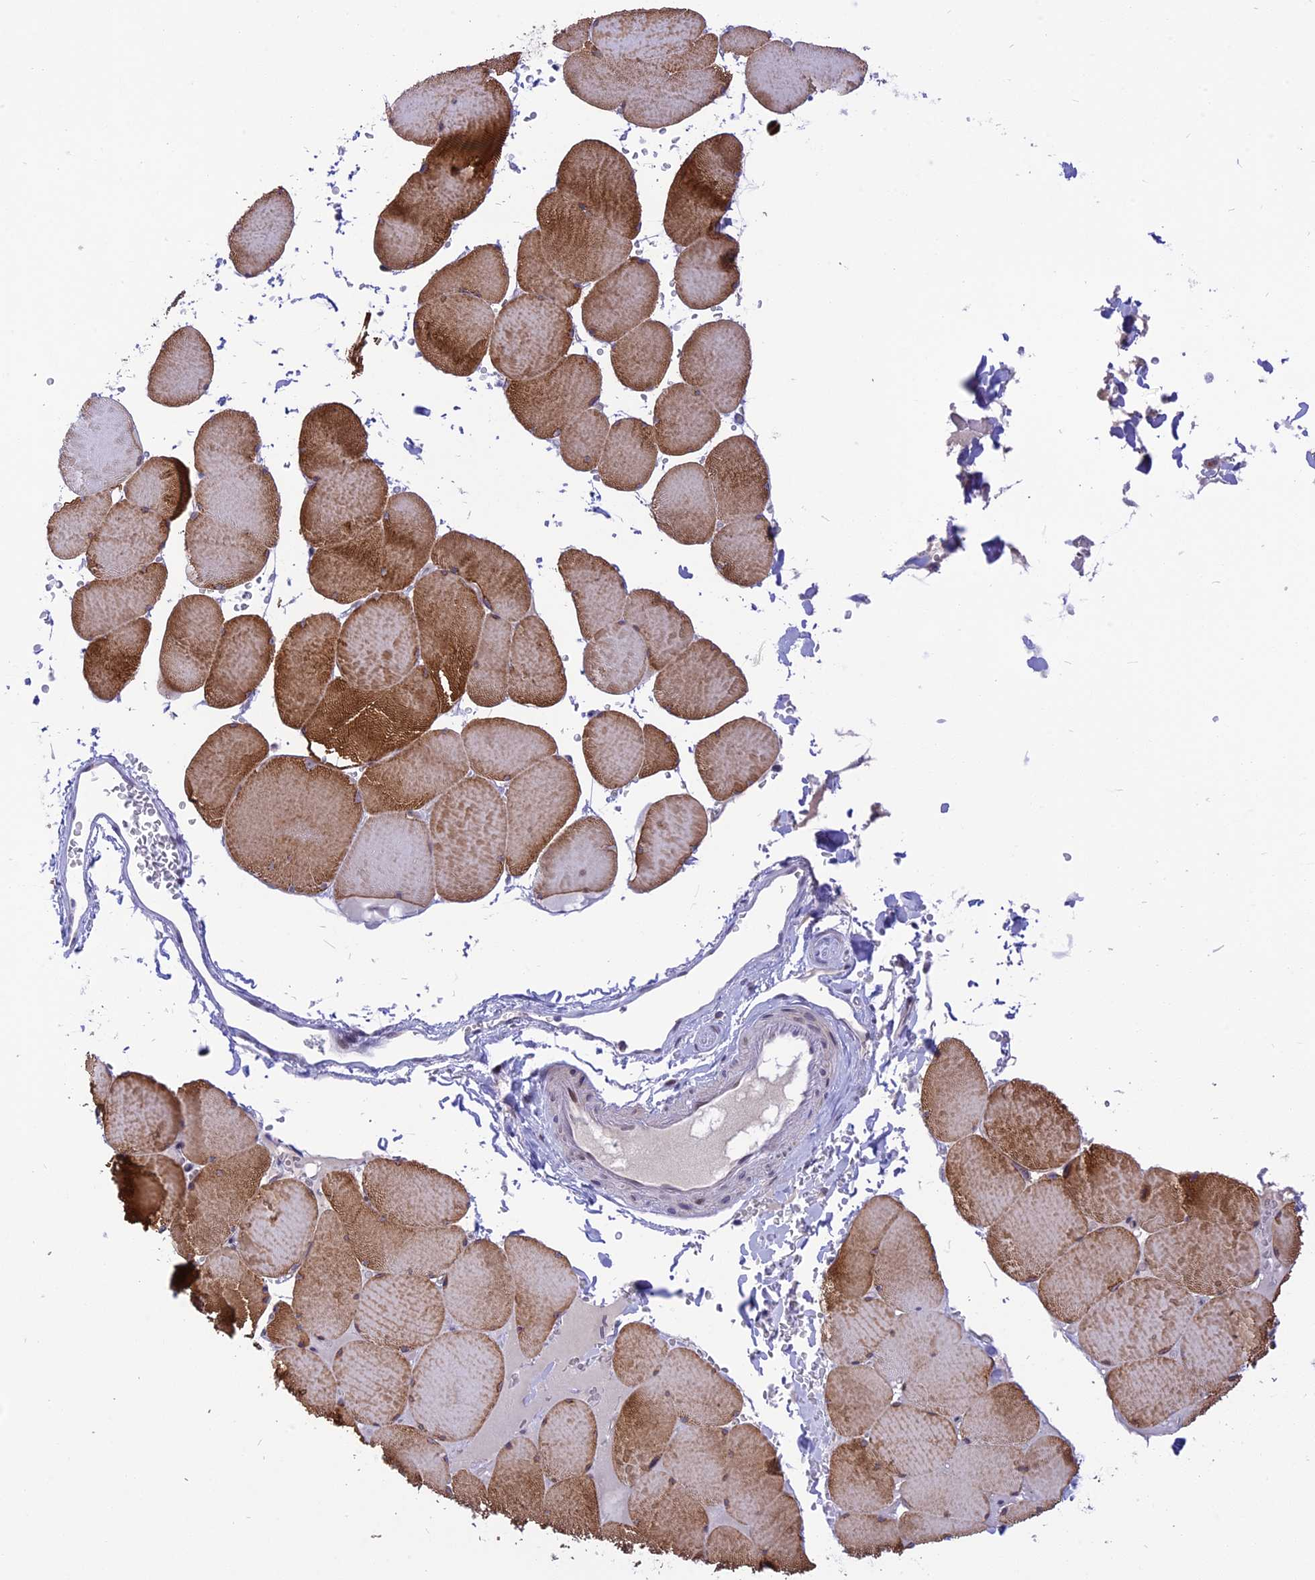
{"staining": {"intensity": "strong", "quantity": ">75%", "location": "cytoplasmic/membranous"}, "tissue": "skeletal muscle", "cell_type": "Myocytes", "image_type": "normal", "snomed": [{"axis": "morphology", "description": "Normal tissue, NOS"}, {"axis": "topography", "description": "Skeletal muscle"}, {"axis": "topography", "description": "Head-Neck"}], "caption": "A high amount of strong cytoplasmic/membranous expression is present in about >75% of myocytes in benign skeletal muscle.", "gene": "ZNF837", "patient": {"sex": "male", "age": 66}}